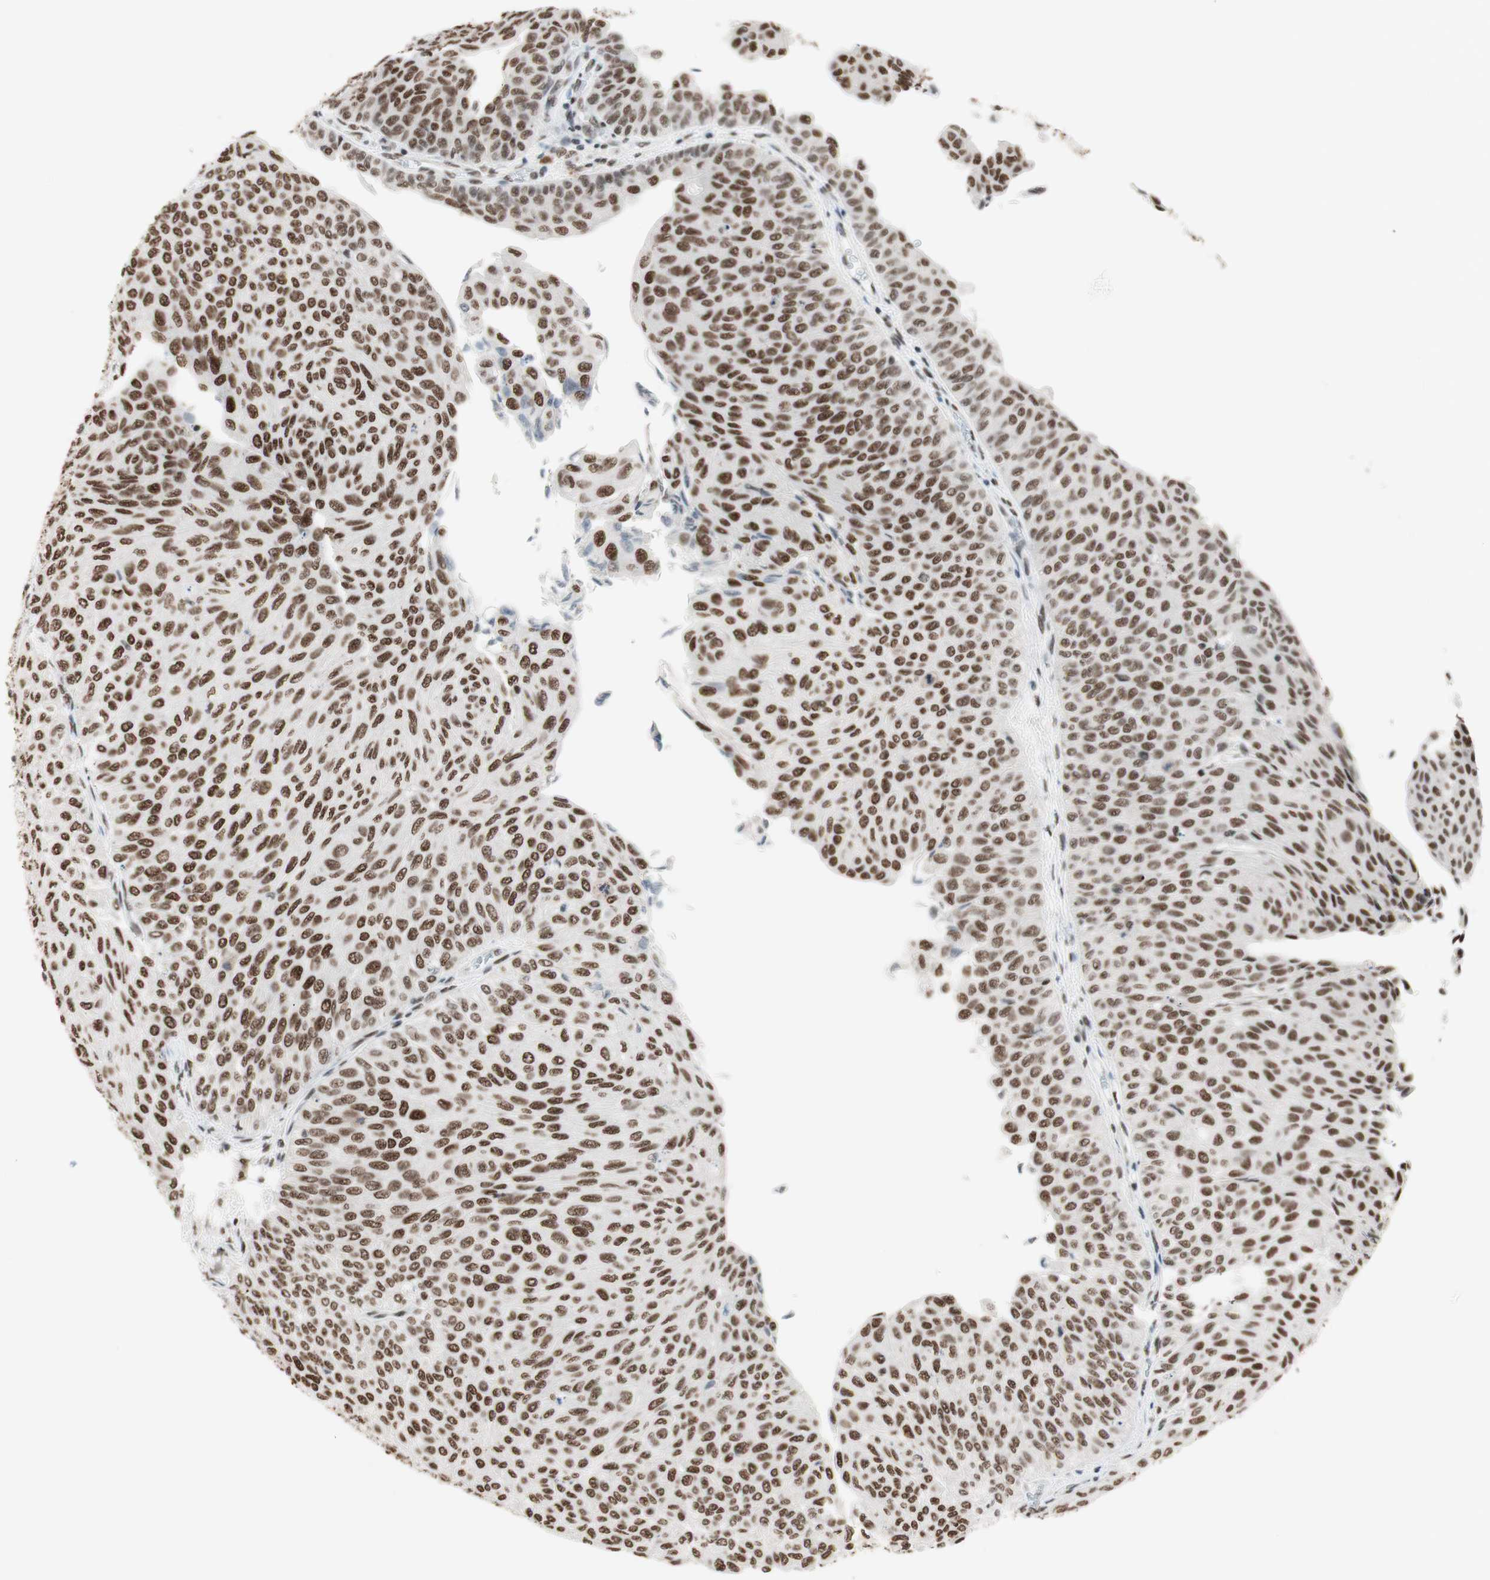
{"staining": {"intensity": "strong", "quantity": ">75%", "location": "nuclear"}, "tissue": "urothelial cancer", "cell_type": "Tumor cells", "image_type": "cancer", "snomed": [{"axis": "morphology", "description": "Urothelial carcinoma, Low grade"}, {"axis": "topography", "description": "Urinary bladder"}], "caption": "Low-grade urothelial carcinoma stained with a protein marker demonstrates strong staining in tumor cells.", "gene": "SMARCE1", "patient": {"sex": "male", "age": 78}}